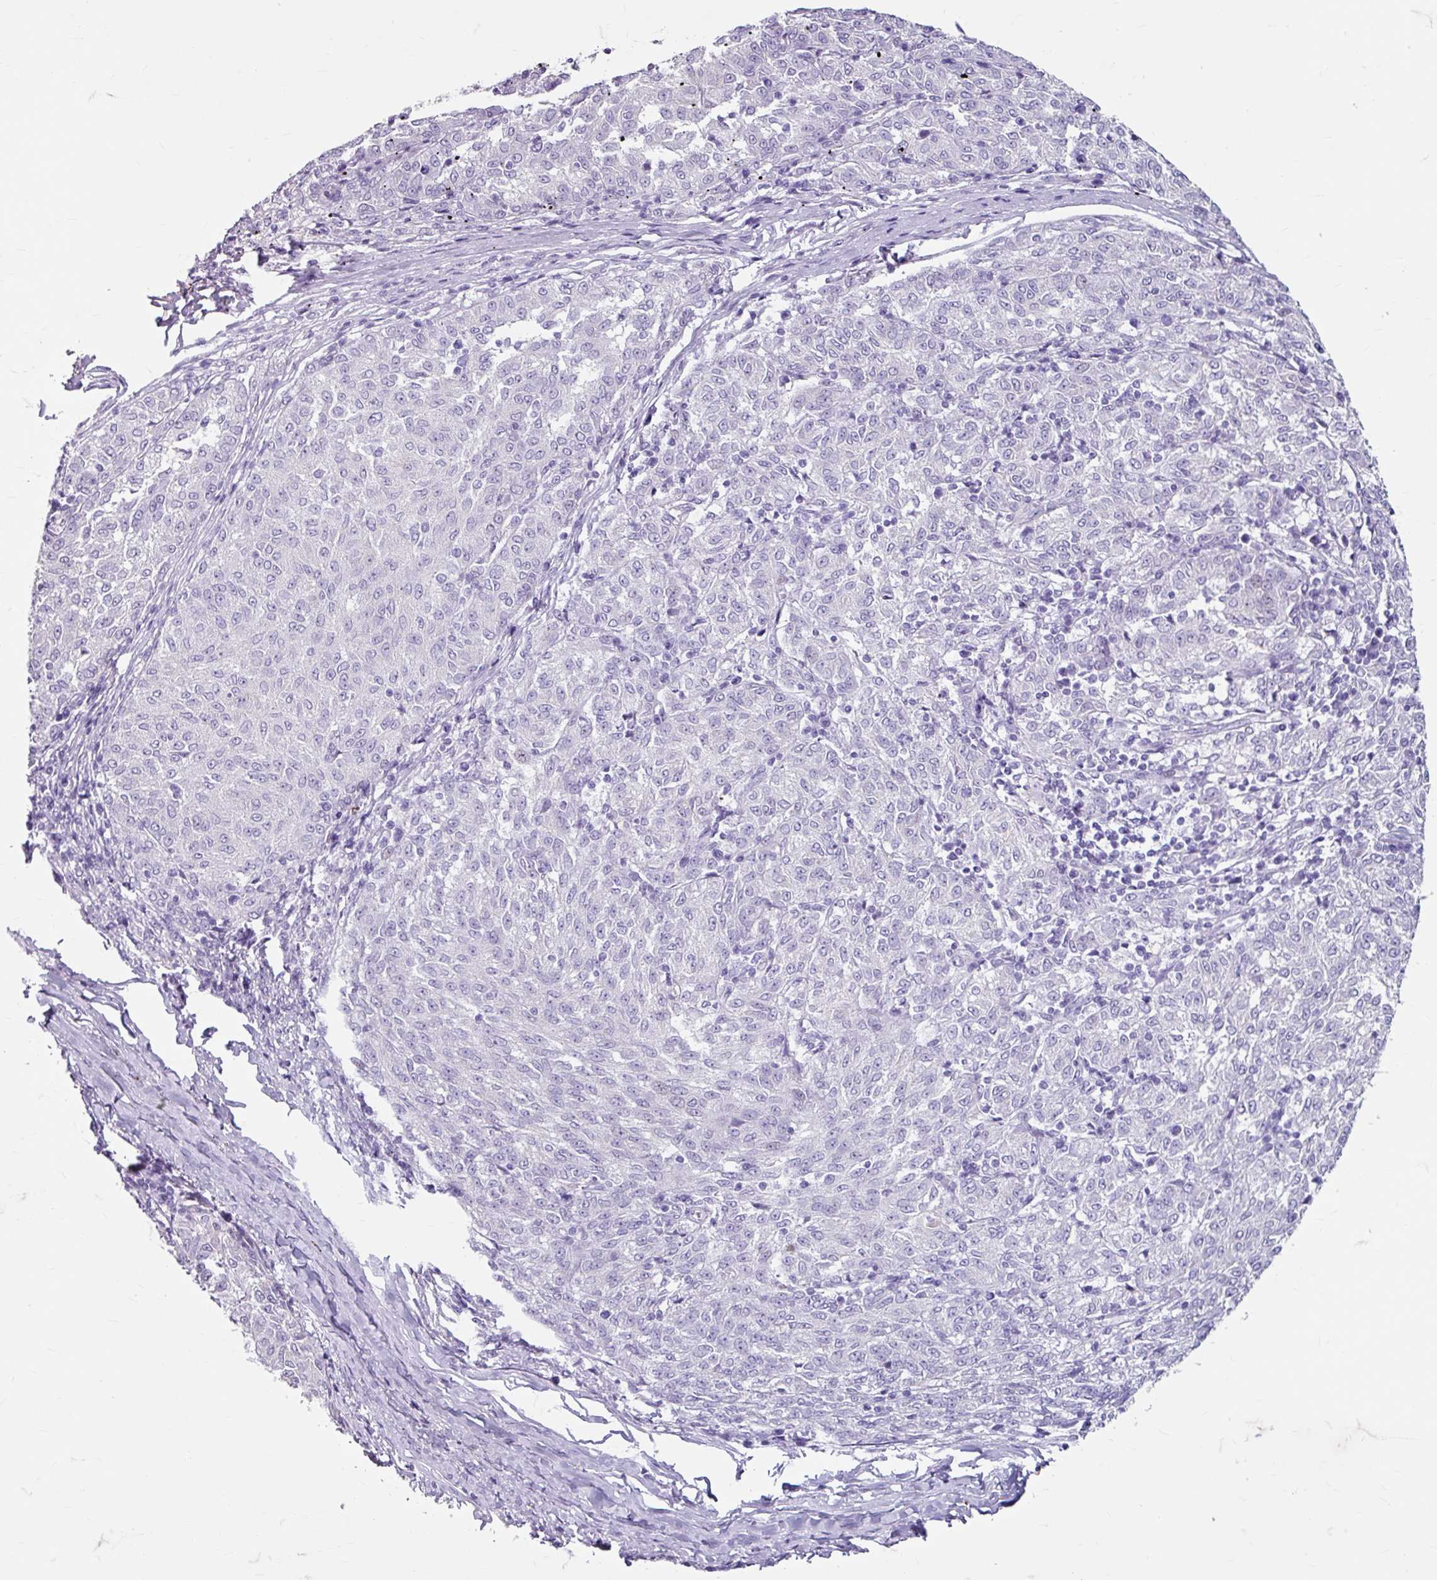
{"staining": {"intensity": "negative", "quantity": "none", "location": "none"}, "tissue": "melanoma", "cell_type": "Tumor cells", "image_type": "cancer", "snomed": [{"axis": "morphology", "description": "Malignant melanoma, NOS"}, {"axis": "topography", "description": "Skin"}], "caption": "There is no significant expression in tumor cells of malignant melanoma.", "gene": "ANKRD1", "patient": {"sex": "female", "age": 72}}